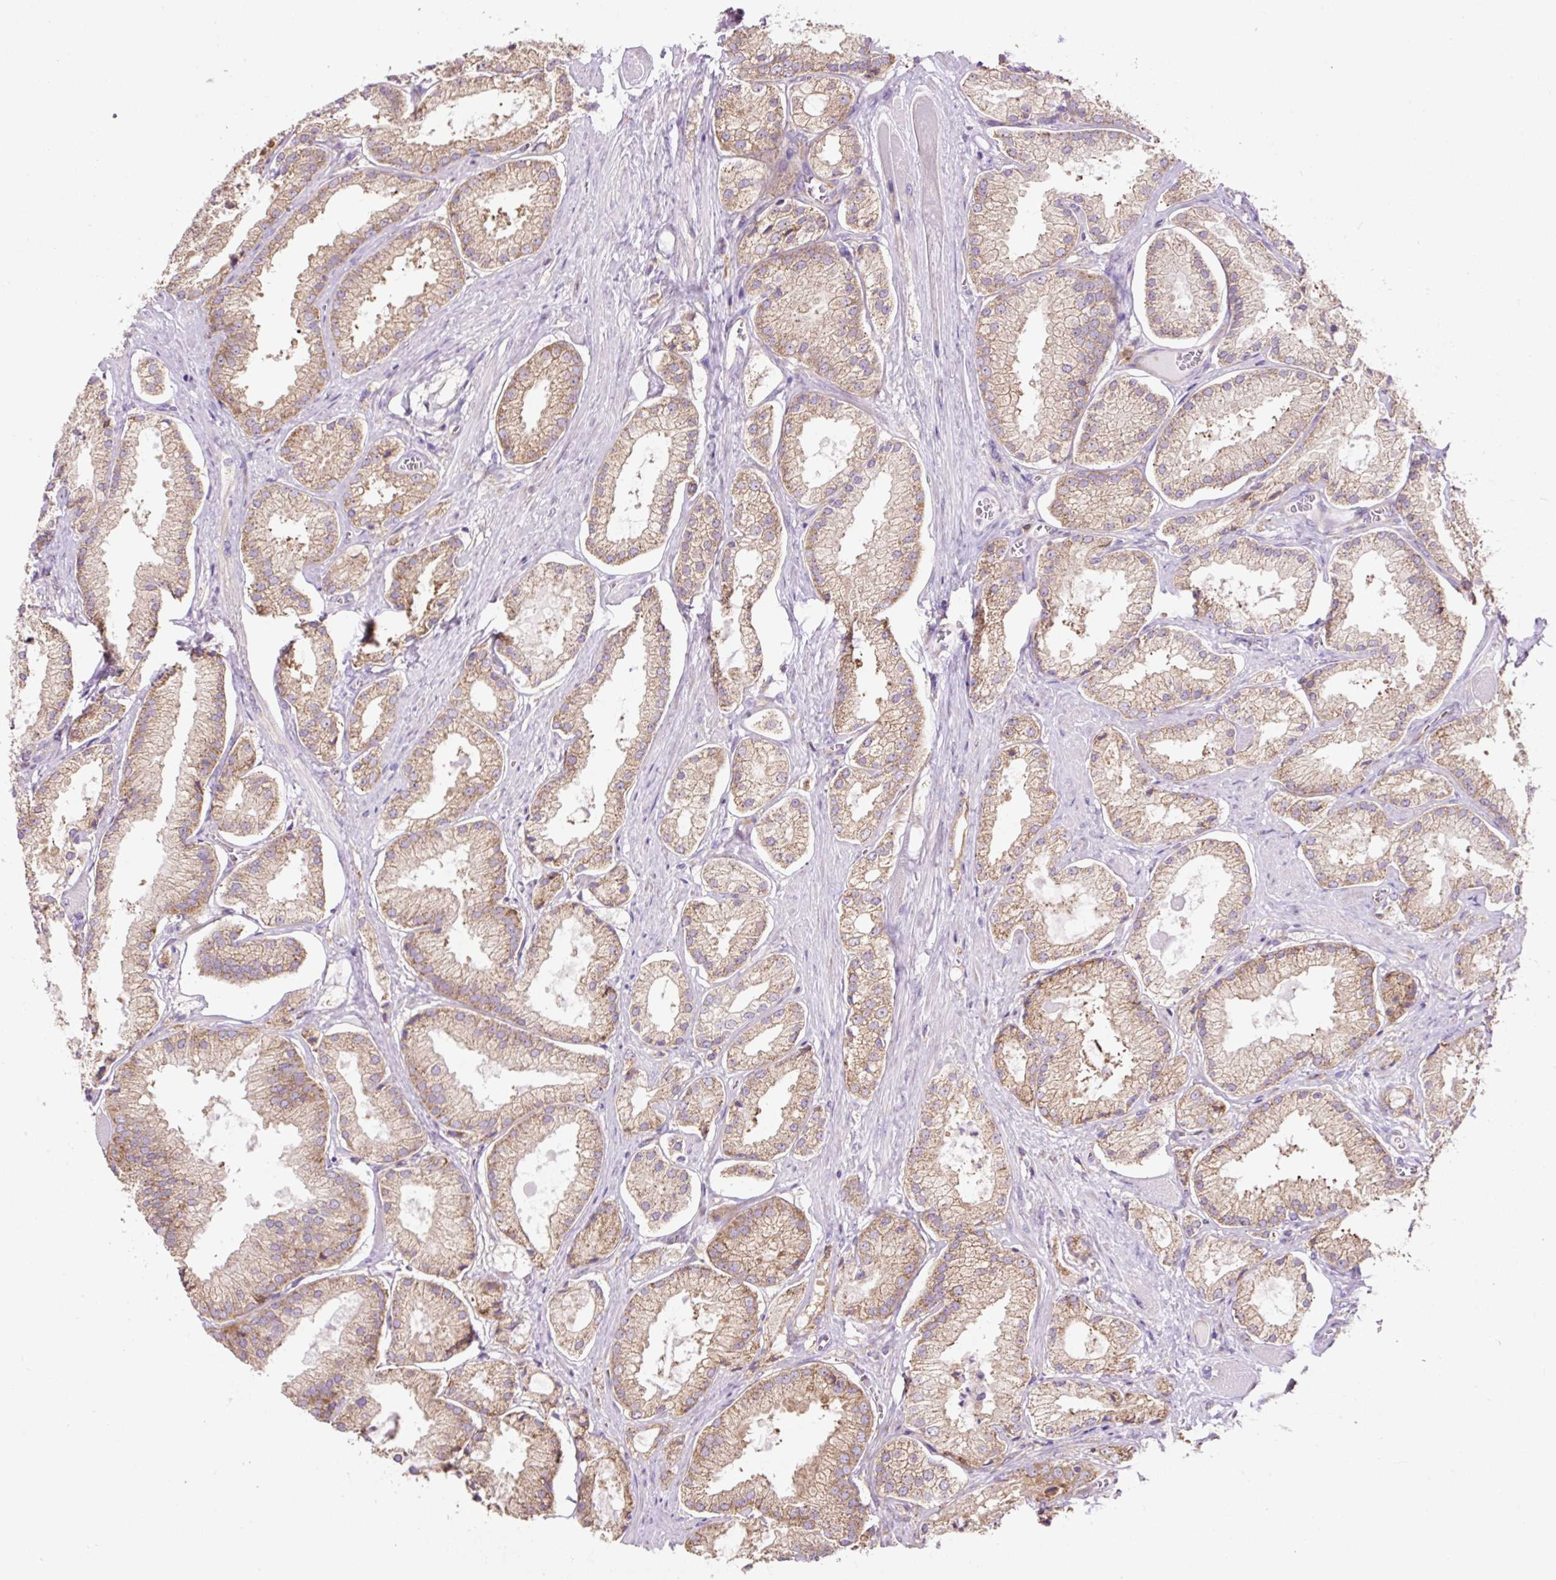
{"staining": {"intensity": "moderate", "quantity": ">75%", "location": "cytoplasmic/membranous"}, "tissue": "prostate cancer", "cell_type": "Tumor cells", "image_type": "cancer", "snomed": [{"axis": "morphology", "description": "Adenocarcinoma, High grade"}, {"axis": "topography", "description": "Prostate"}], "caption": "There is medium levels of moderate cytoplasmic/membranous positivity in tumor cells of prostate cancer (high-grade adenocarcinoma), as demonstrated by immunohistochemical staining (brown color).", "gene": "RPS23", "patient": {"sex": "male", "age": 68}}